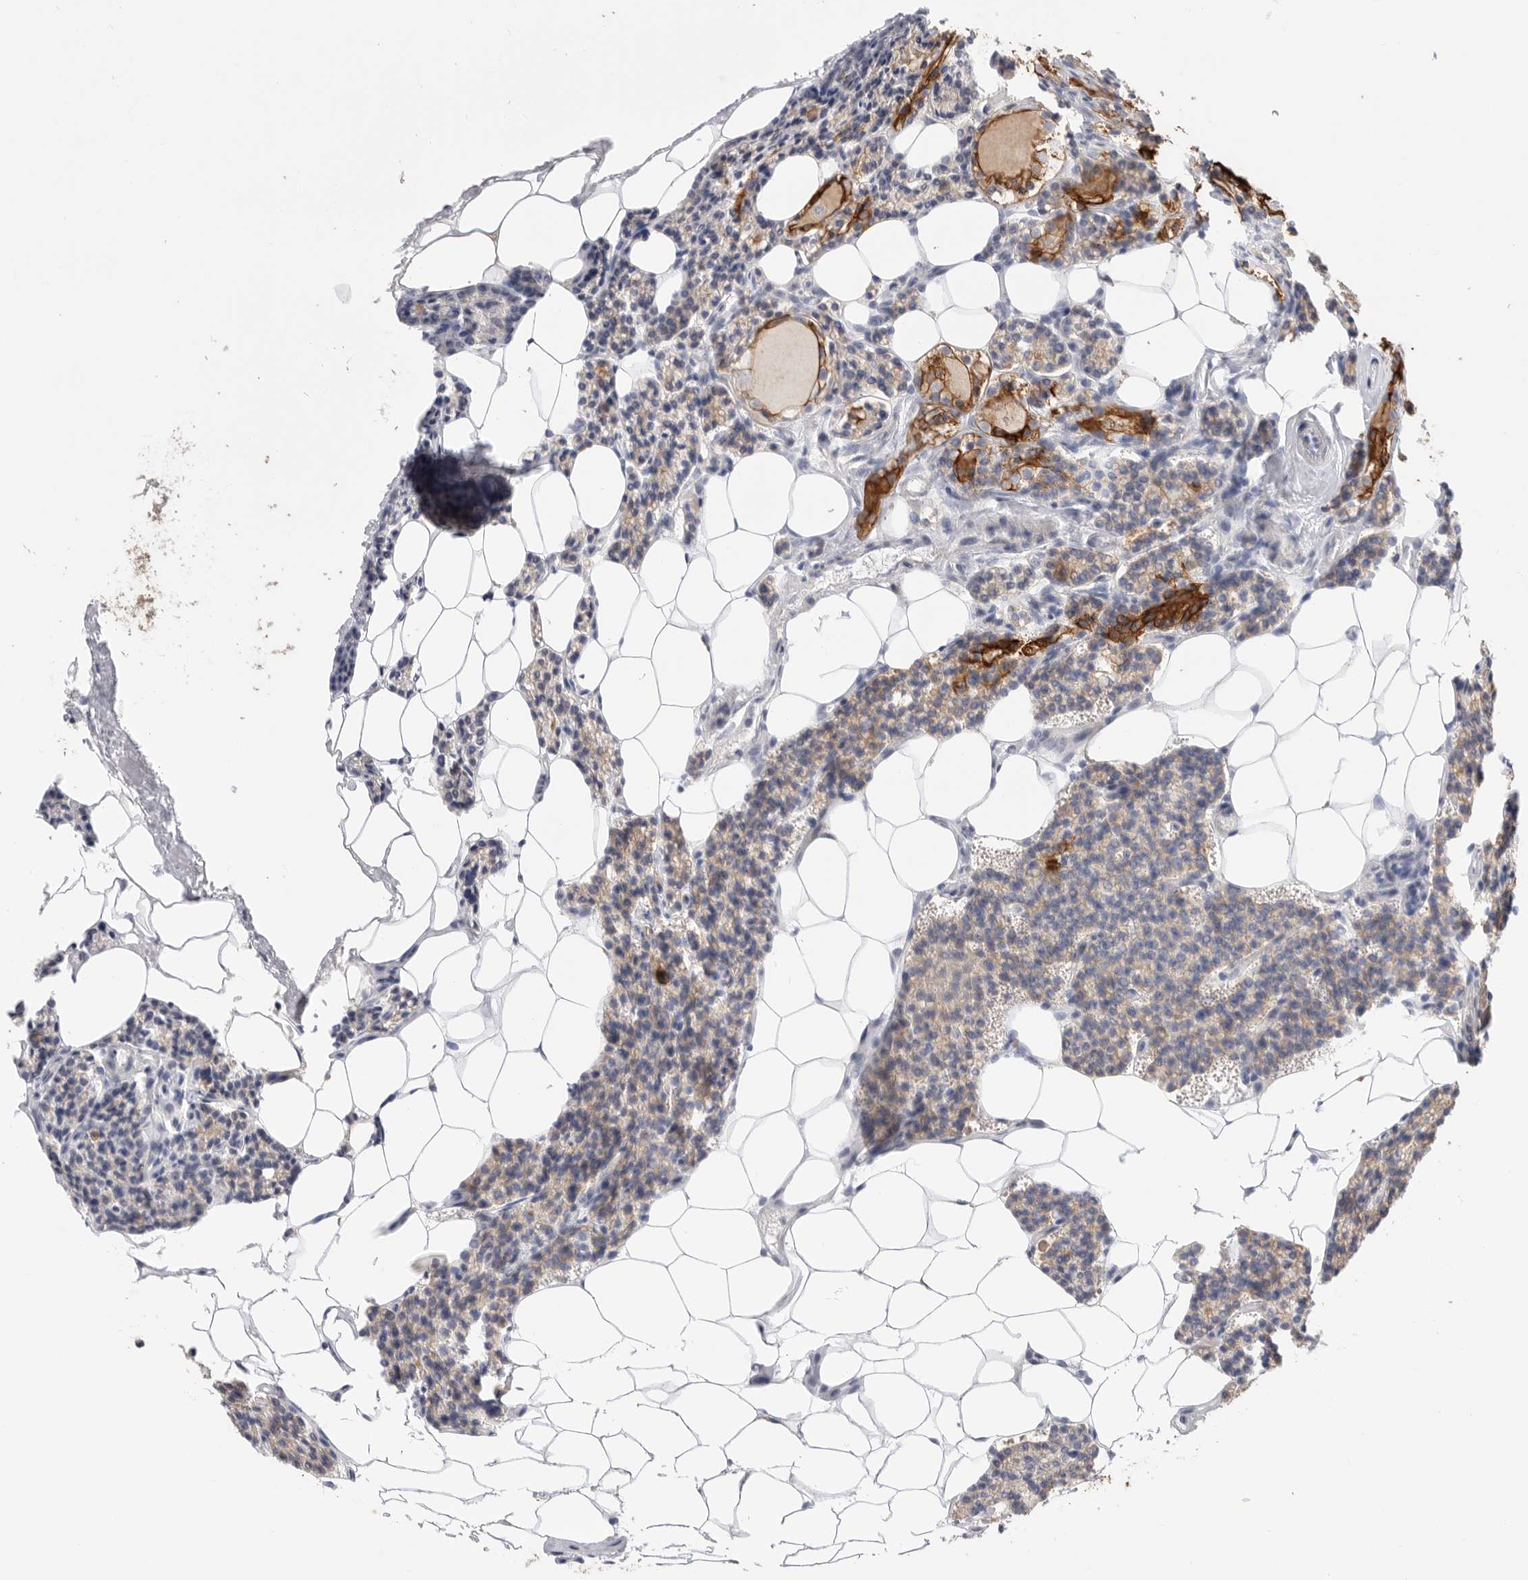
{"staining": {"intensity": "strong", "quantity": "<25%", "location": "cytoplasmic/membranous"}, "tissue": "parathyroid gland", "cell_type": "Glandular cells", "image_type": "normal", "snomed": [{"axis": "morphology", "description": "Normal tissue, NOS"}, {"axis": "topography", "description": "Parathyroid gland"}], "caption": "Protein analysis of normal parathyroid gland demonstrates strong cytoplasmic/membranous expression in approximately <25% of glandular cells. (Stains: DAB (3,3'-diaminobenzidine) in brown, nuclei in blue, Microscopy: brightfield microscopy at high magnification).", "gene": "MTFR1L", "patient": {"sex": "male", "age": 83}}